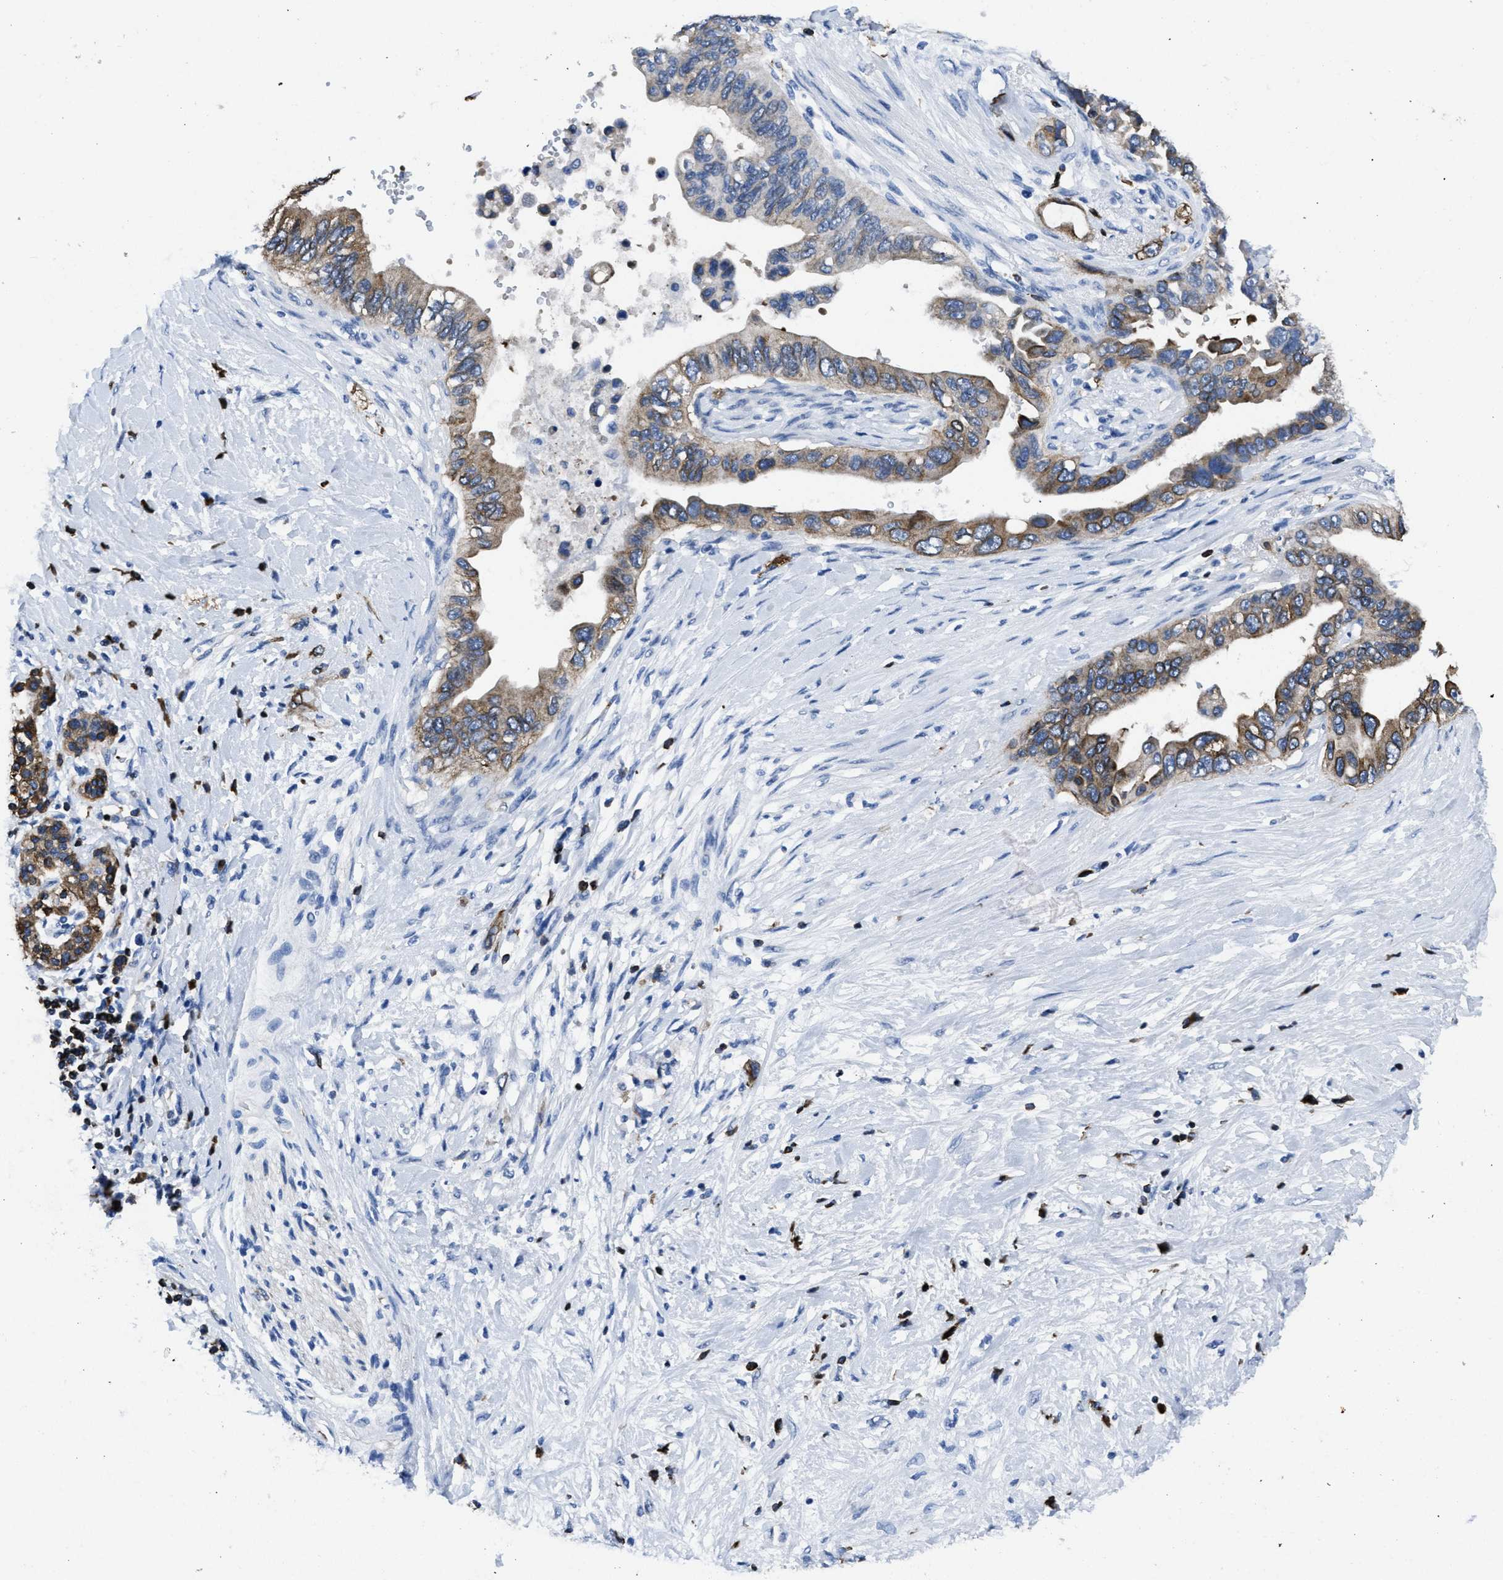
{"staining": {"intensity": "strong", "quantity": "25%-75%", "location": "cytoplasmic/membranous"}, "tissue": "pancreatic cancer", "cell_type": "Tumor cells", "image_type": "cancer", "snomed": [{"axis": "morphology", "description": "Adenocarcinoma, NOS"}, {"axis": "topography", "description": "Pancreas"}], "caption": "Pancreatic cancer was stained to show a protein in brown. There is high levels of strong cytoplasmic/membranous positivity in about 25%-75% of tumor cells. The protein is shown in brown color, while the nuclei are stained blue.", "gene": "ITGA3", "patient": {"sex": "female", "age": 56}}